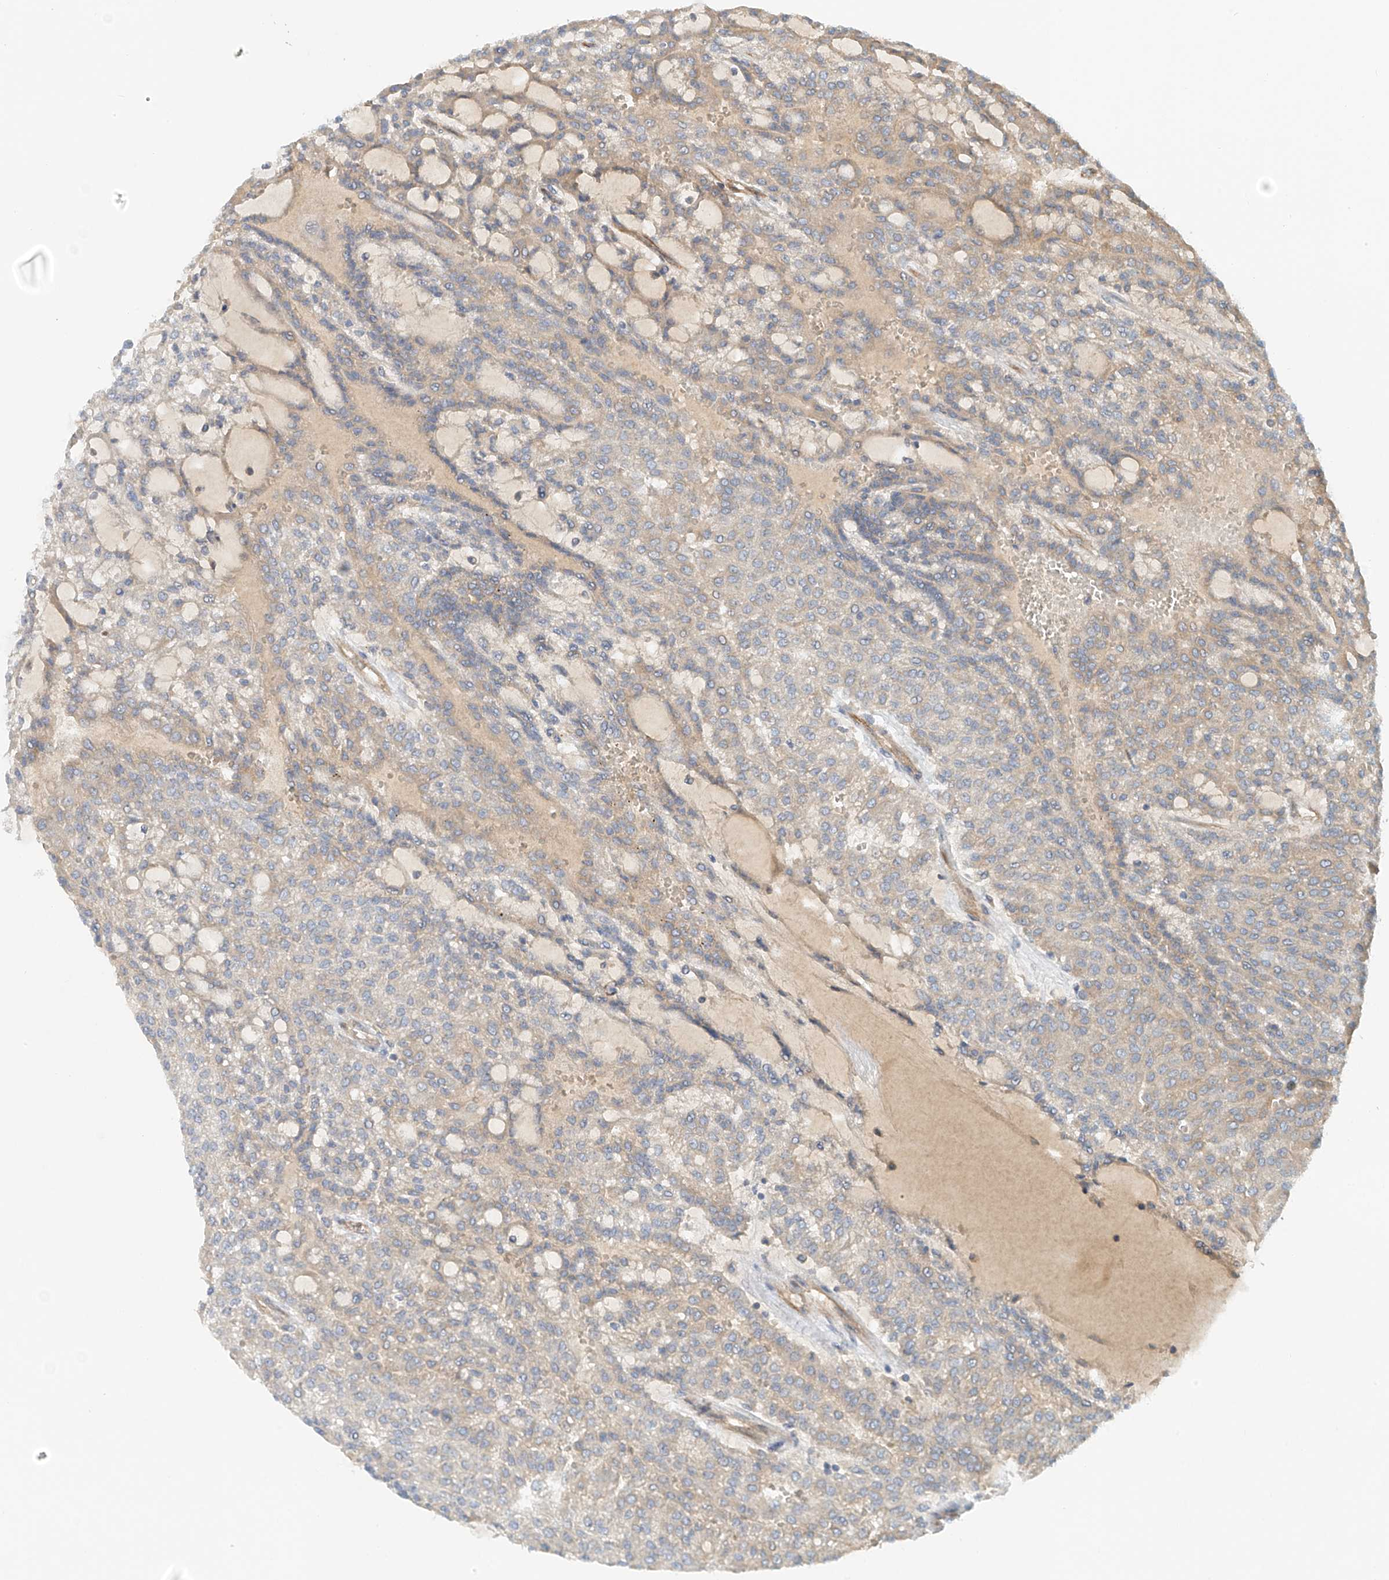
{"staining": {"intensity": "weak", "quantity": "<25%", "location": "cytoplasmic/membranous"}, "tissue": "renal cancer", "cell_type": "Tumor cells", "image_type": "cancer", "snomed": [{"axis": "morphology", "description": "Adenocarcinoma, NOS"}, {"axis": "topography", "description": "Kidney"}], "caption": "A histopathology image of renal adenocarcinoma stained for a protein displays no brown staining in tumor cells. (DAB immunohistochemistry visualized using brightfield microscopy, high magnification).", "gene": "LYRM9", "patient": {"sex": "male", "age": 63}}